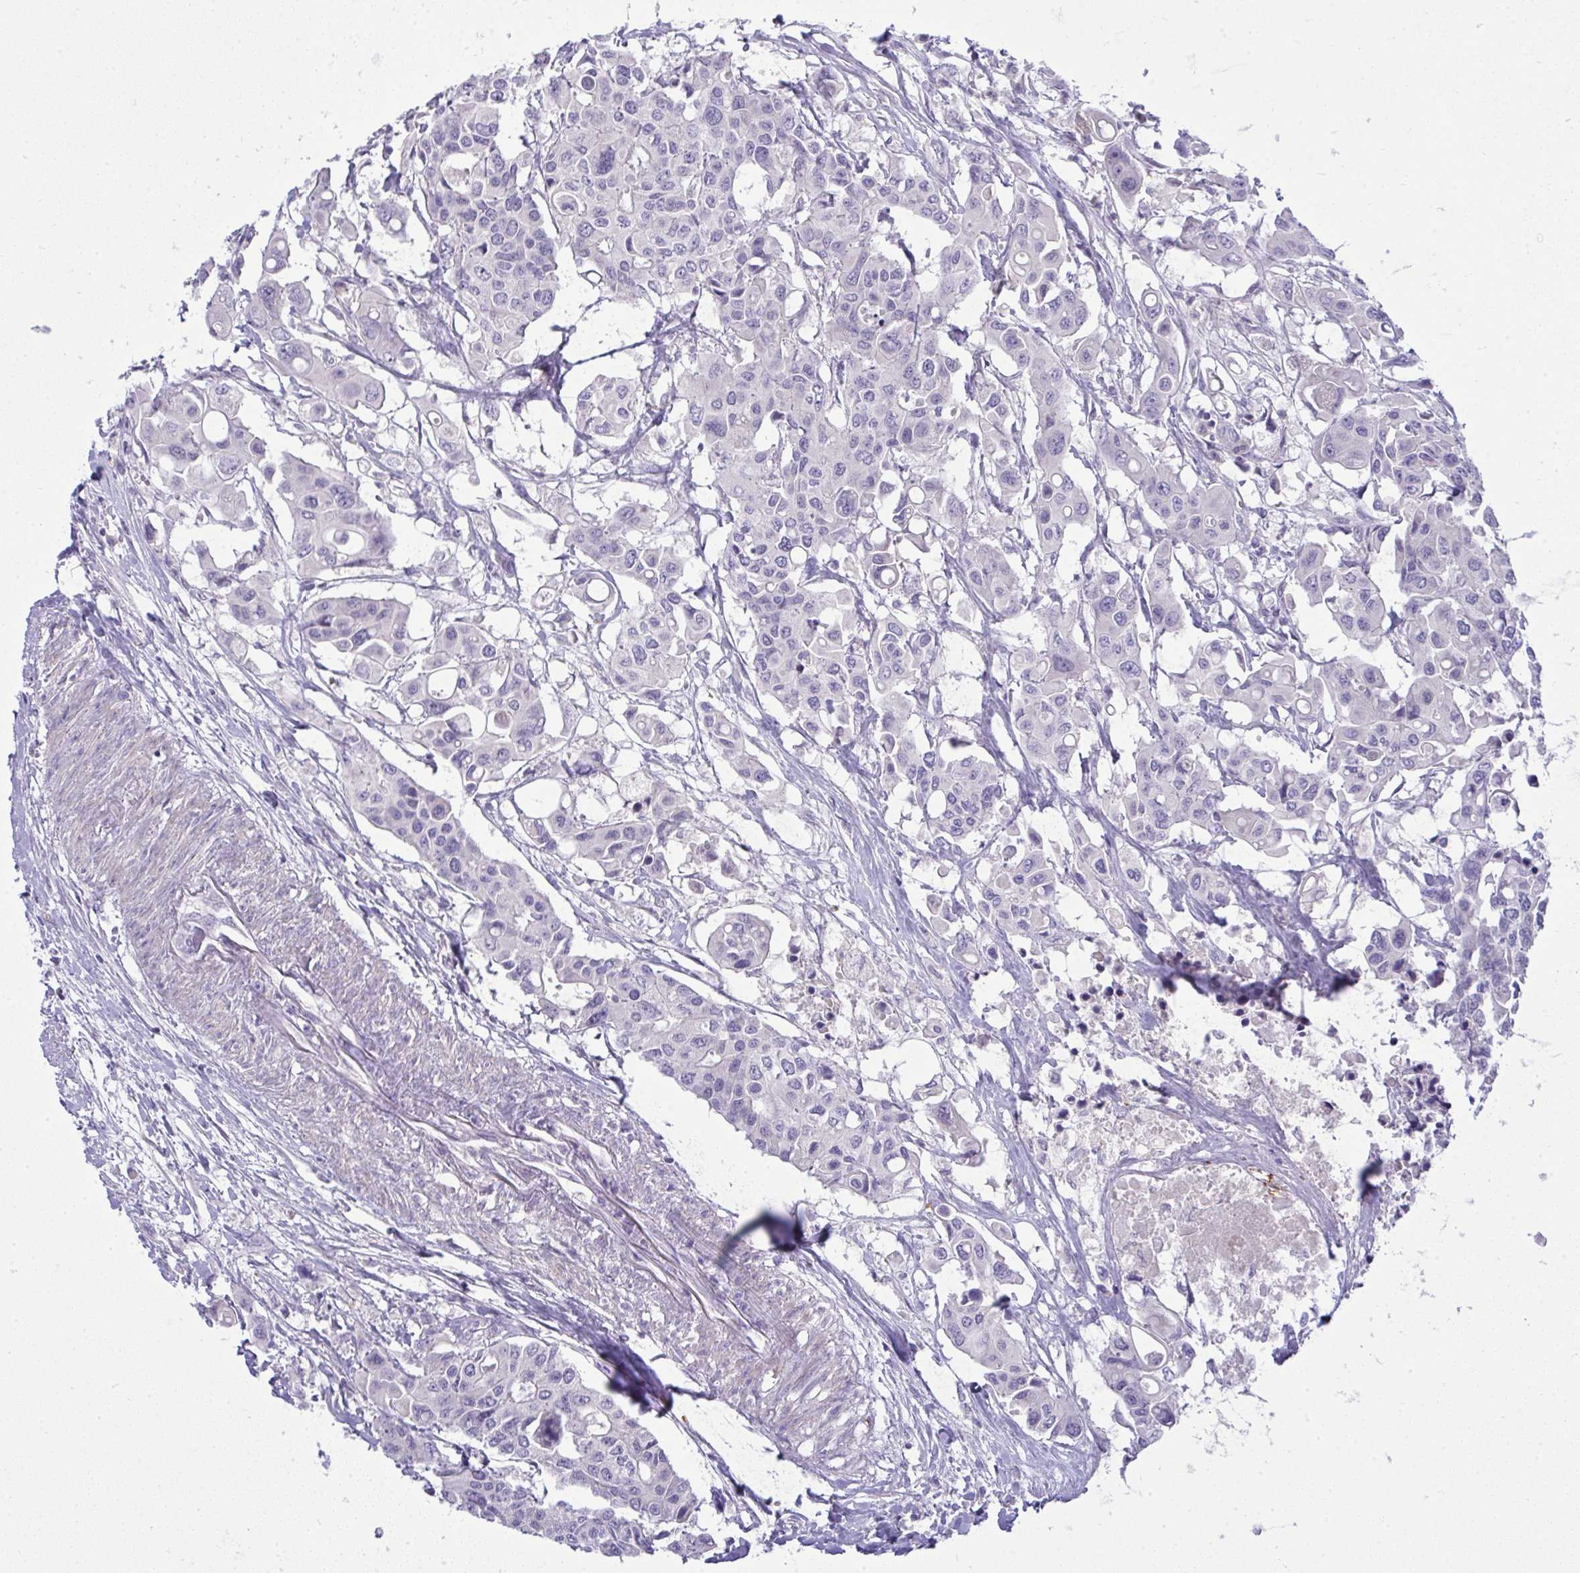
{"staining": {"intensity": "negative", "quantity": "none", "location": "none"}, "tissue": "colorectal cancer", "cell_type": "Tumor cells", "image_type": "cancer", "snomed": [{"axis": "morphology", "description": "Adenocarcinoma, NOS"}, {"axis": "topography", "description": "Colon"}], "caption": "Tumor cells are negative for protein expression in human colorectal cancer.", "gene": "SPTB", "patient": {"sex": "male", "age": 77}}